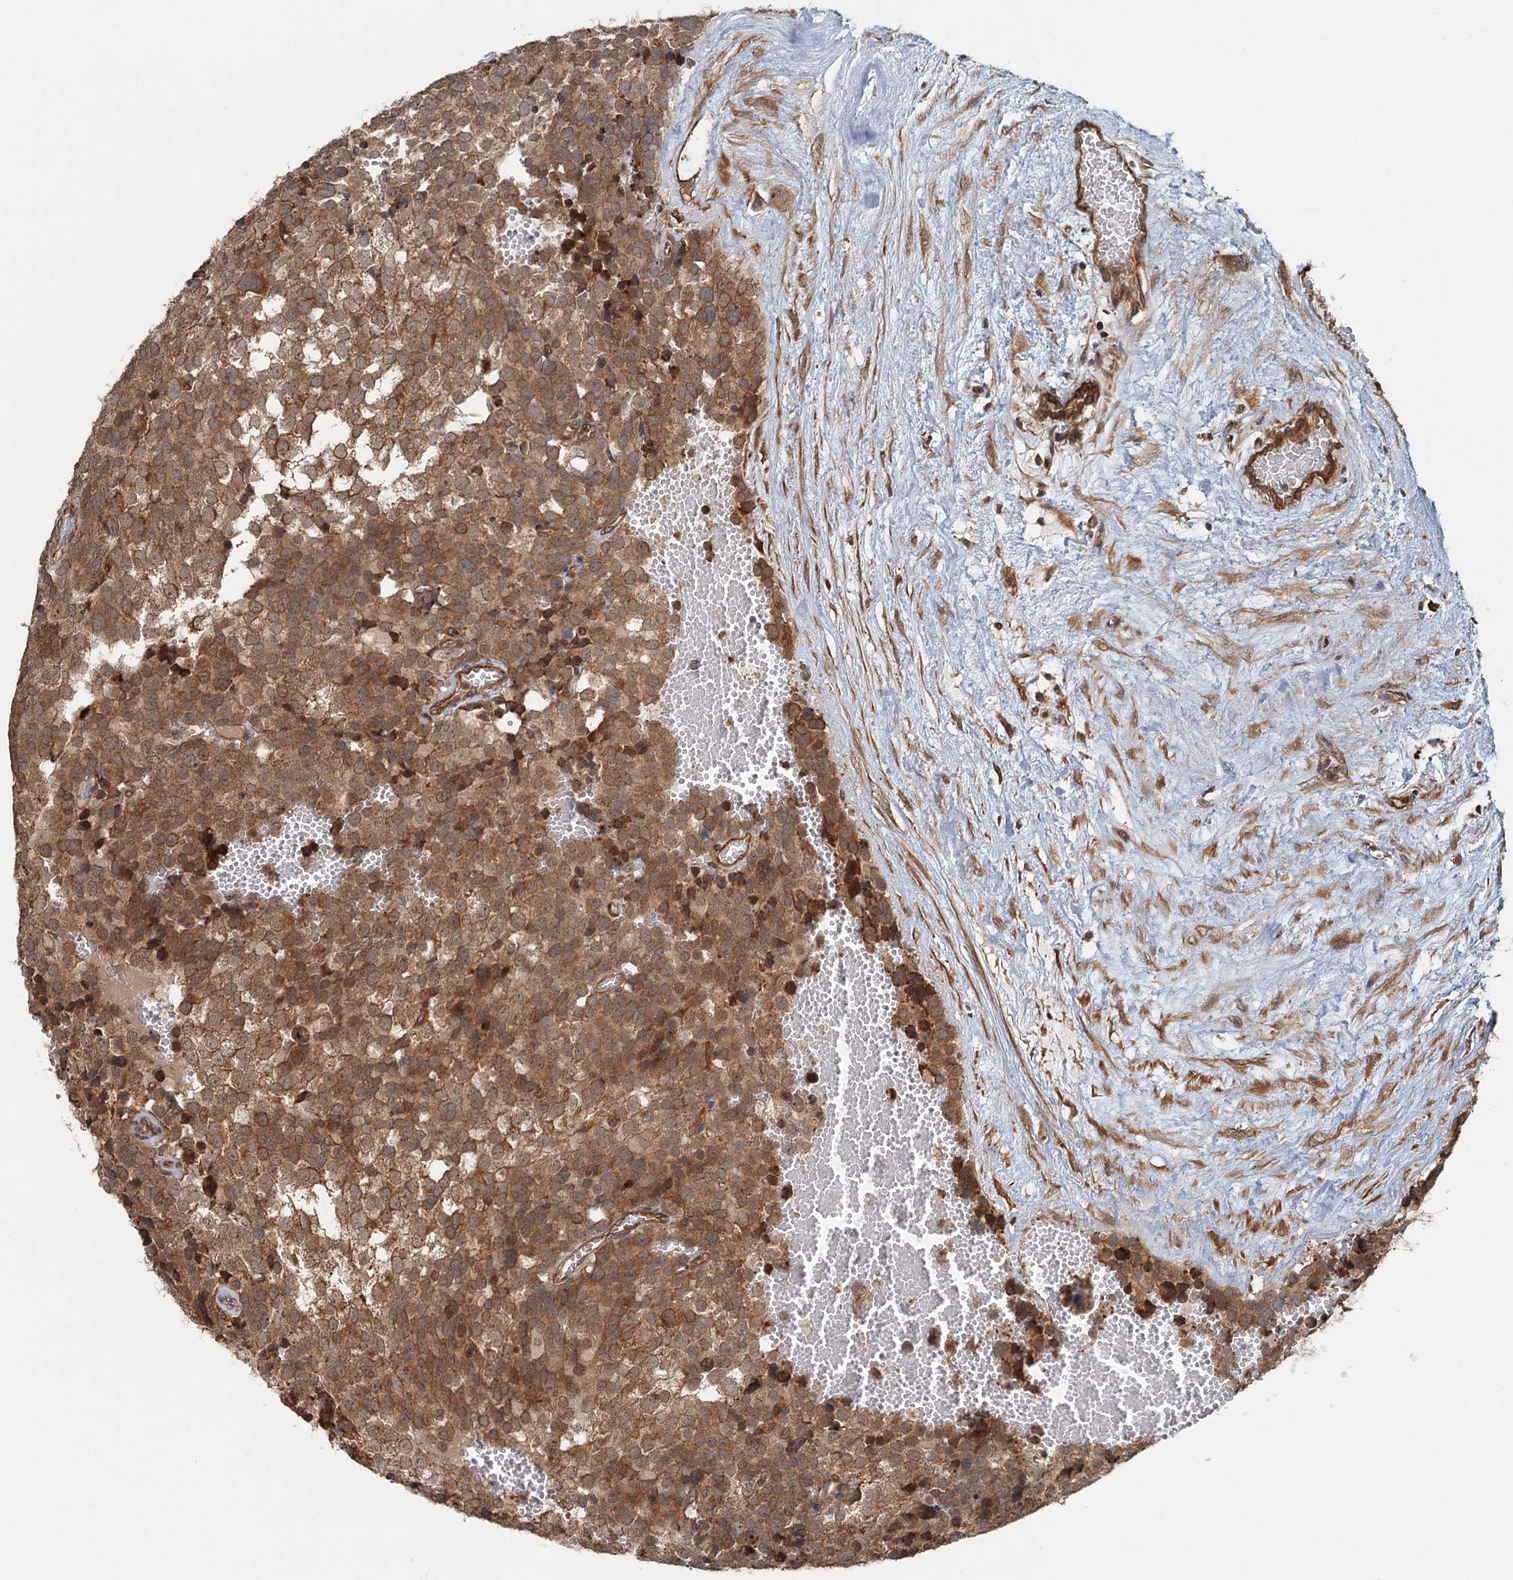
{"staining": {"intensity": "moderate", "quantity": ">75%", "location": "cytoplasmic/membranous"}, "tissue": "testis cancer", "cell_type": "Tumor cells", "image_type": "cancer", "snomed": [{"axis": "morphology", "description": "Seminoma, NOS"}, {"axis": "topography", "description": "Testis"}], "caption": "High-power microscopy captured an immunohistochemistry image of seminoma (testis), revealing moderate cytoplasmic/membranous staining in about >75% of tumor cells.", "gene": "ZNF527", "patient": {"sex": "male", "age": 71}}